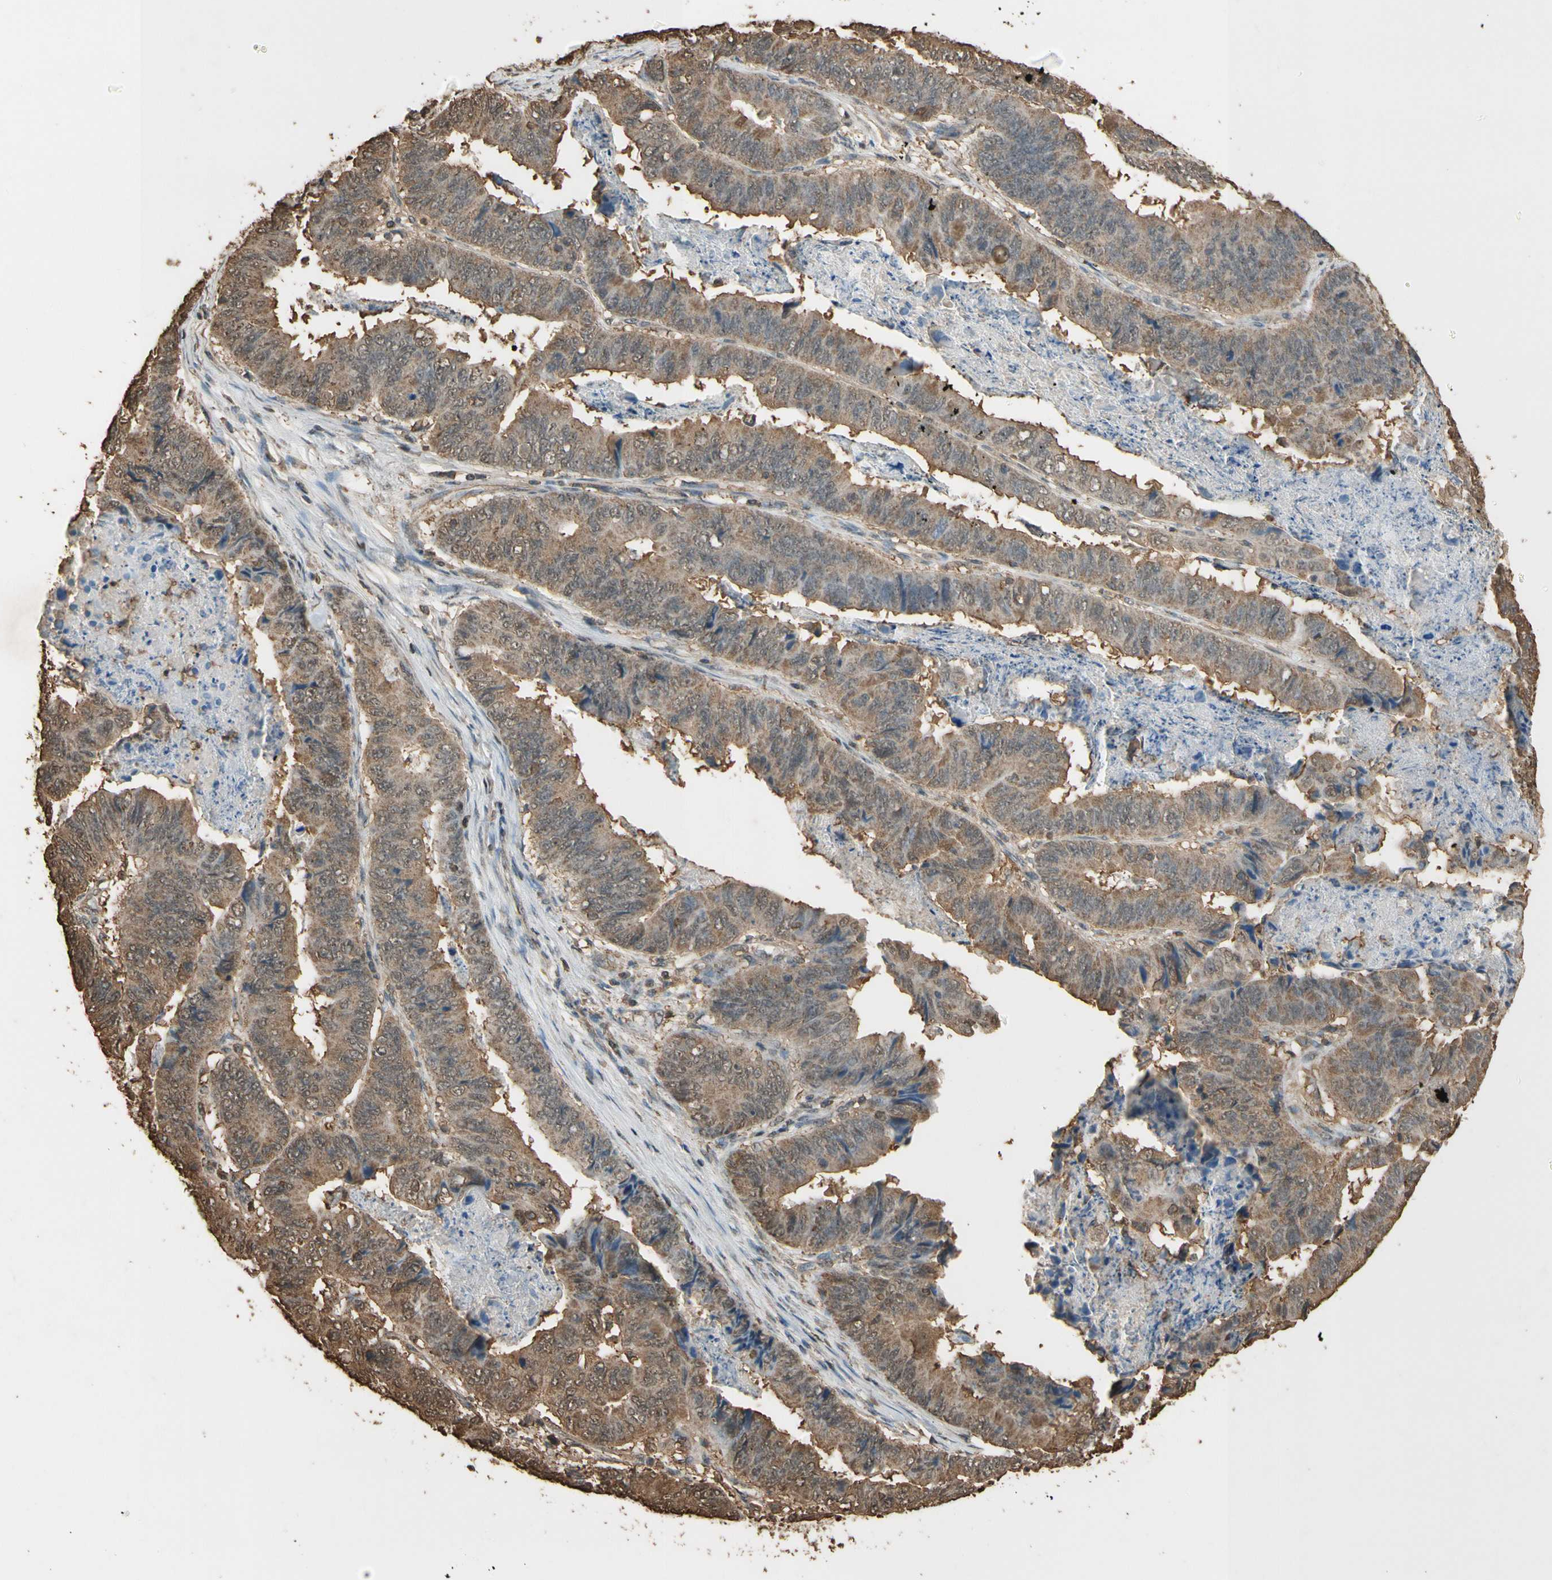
{"staining": {"intensity": "moderate", "quantity": ">75%", "location": "cytoplasmic/membranous"}, "tissue": "stomach cancer", "cell_type": "Tumor cells", "image_type": "cancer", "snomed": [{"axis": "morphology", "description": "Adenocarcinoma, NOS"}, {"axis": "topography", "description": "Stomach, lower"}], "caption": "Human stomach adenocarcinoma stained with a protein marker reveals moderate staining in tumor cells.", "gene": "TNFSF13B", "patient": {"sex": "male", "age": 77}}